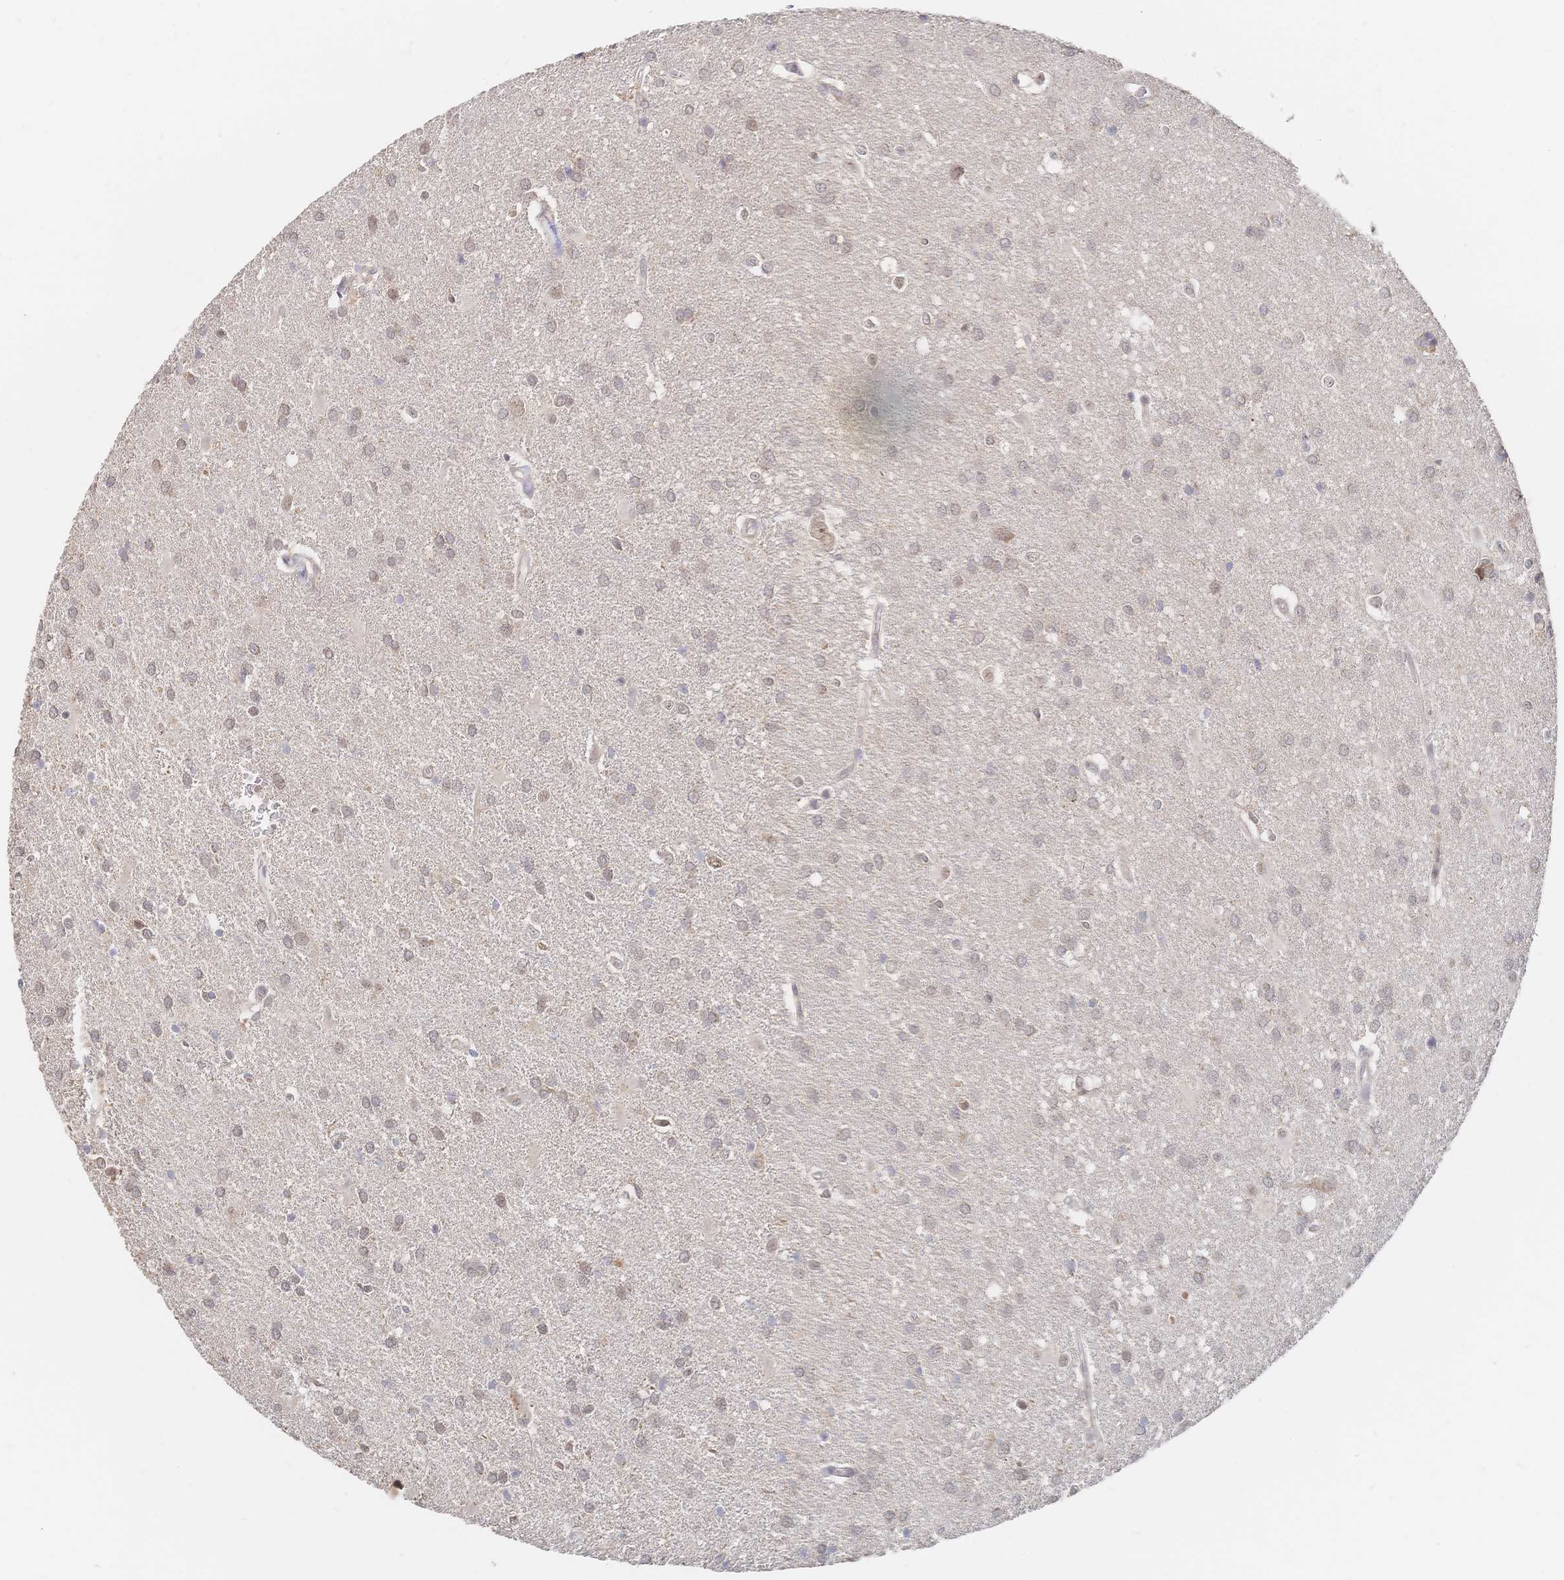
{"staining": {"intensity": "weak", "quantity": "25%-75%", "location": "nuclear"}, "tissue": "glioma", "cell_type": "Tumor cells", "image_type": "cancer", "snomed": [{"axis": "morphology", "description": "Glioma, malignant, Low grade"}, {"axis": "topography", "description": "Brain"}], "caption": "This is a histology image of immunohistochemistry (IHC) staining of glioma, which shows weak staining in the nuclear of tumor cells.", "gene": "LRP5", "patient": {"sex": "male", "age": 66}}